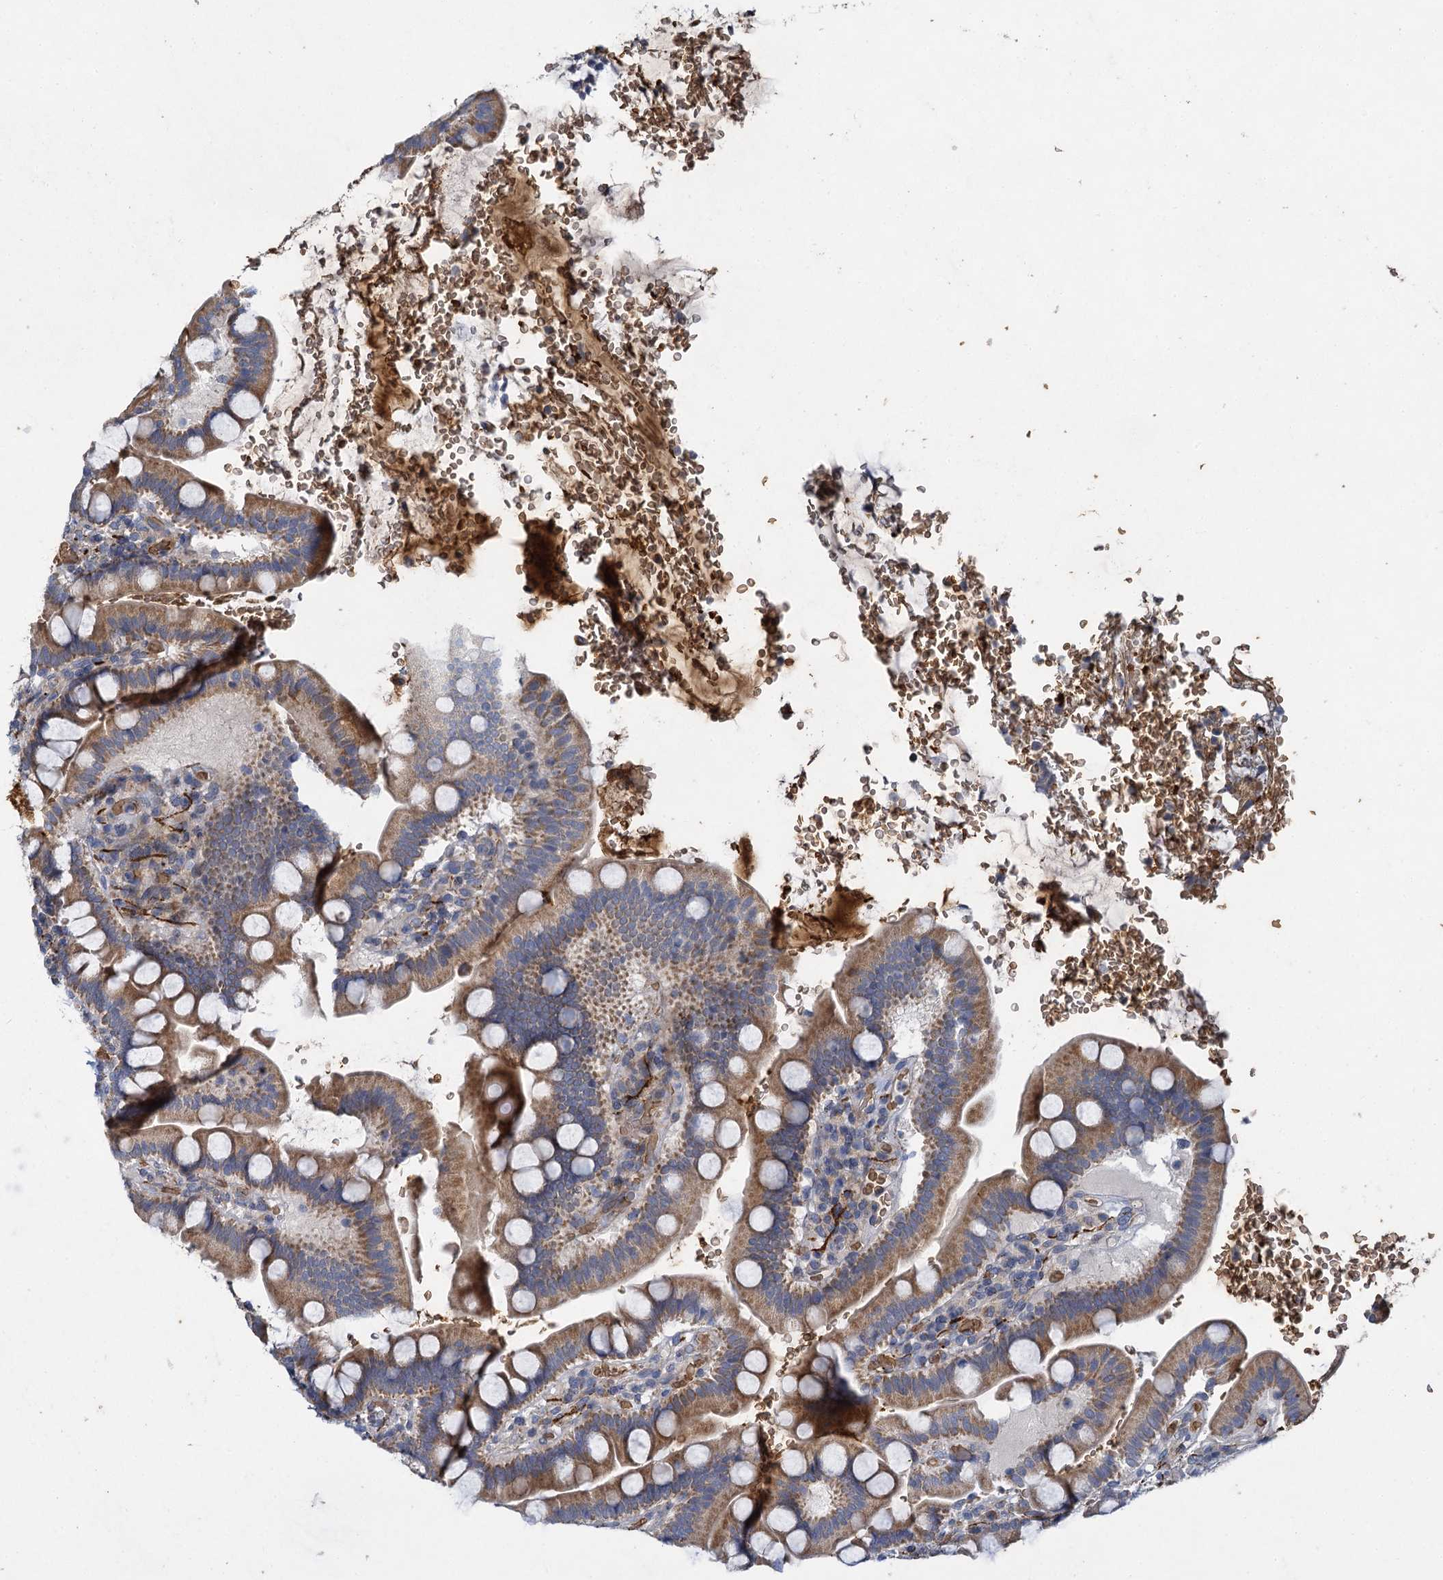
{"staining": {"intensity": "moderate", "quantity": "25%-75%", "location": "cytoplasmic/membranous"}, "tissue": "small intestine", "cell_type": "Glandular cells", "image_type": "normal", "snomed": [{"axis": "morphology", "description": "Normal tissue, NOS"}, {"axis": "topography", "description": "Stomach, upper"}, {"axis": "topography", "description": "Stomach, lower"}, {"axis": "topography", "description": "Small intestine"}], "caption": "This image demonstrates immunohistochemistry staining of normal human small intestine, with medium moderate cytoplasmic/membranous expression in about 25%-75% of glandular cells.", "gene": "BCS1L", "patient": {"sex": "male", "age": 68}}